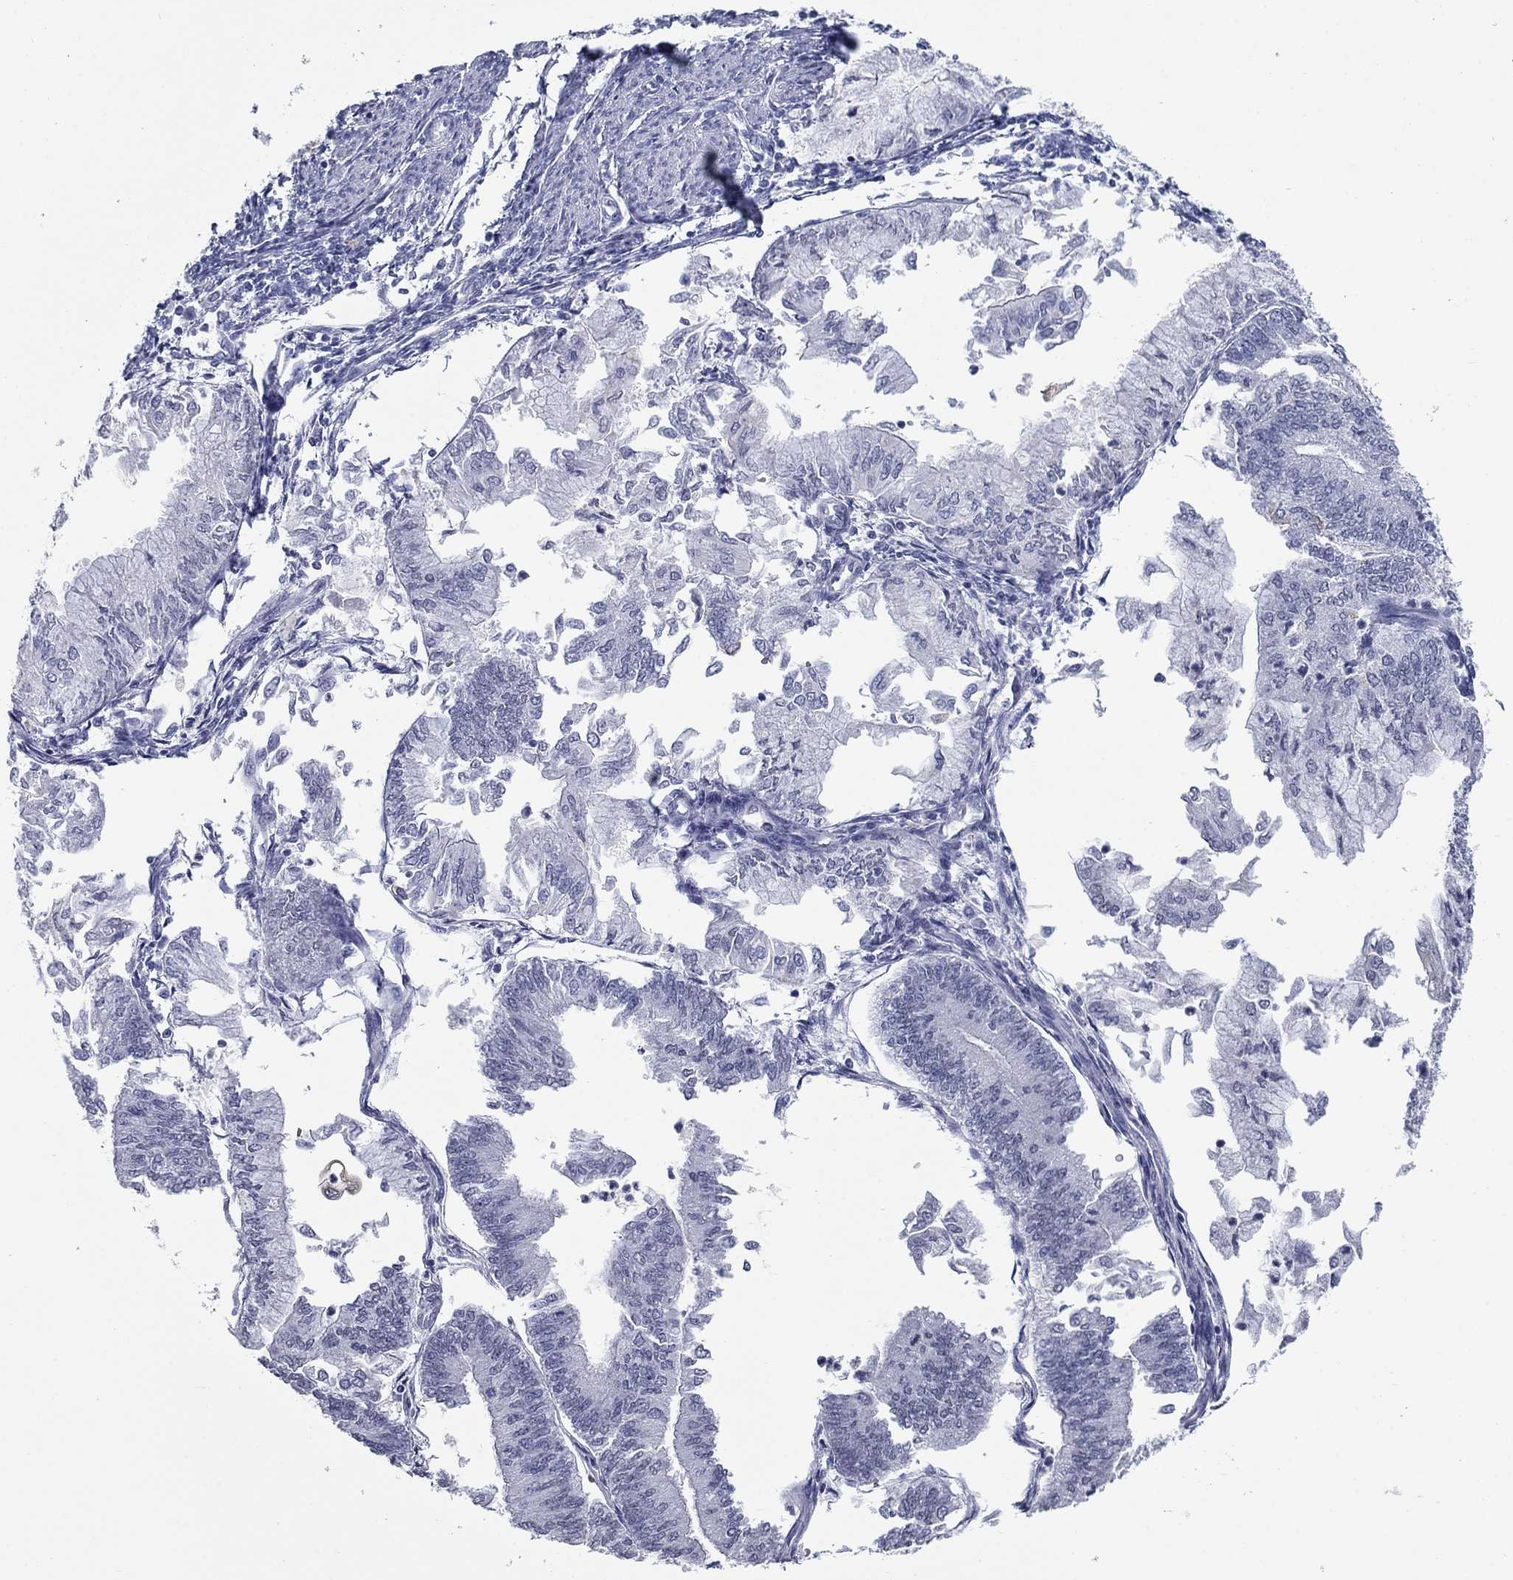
{"staining": {"intensity": "negative", "quantity": "none", "location": "none"}, "tissue": "endometrial cancer", "cell_type": "Tumor cells", "image_type": "cancer", "snomed": [{"axis": "morphology", "description": "Adenocarcinoma, NOS"}, {"axis": "topography", "description": "Endometrium"}], "caption": "A high-resolution histopathology image shows immunohistochemistry staining of endometrial cancer, which shows no significant expression in tumor cells.", "gene": "KRT75", "patient": {"sex": "female", "age": 59}}